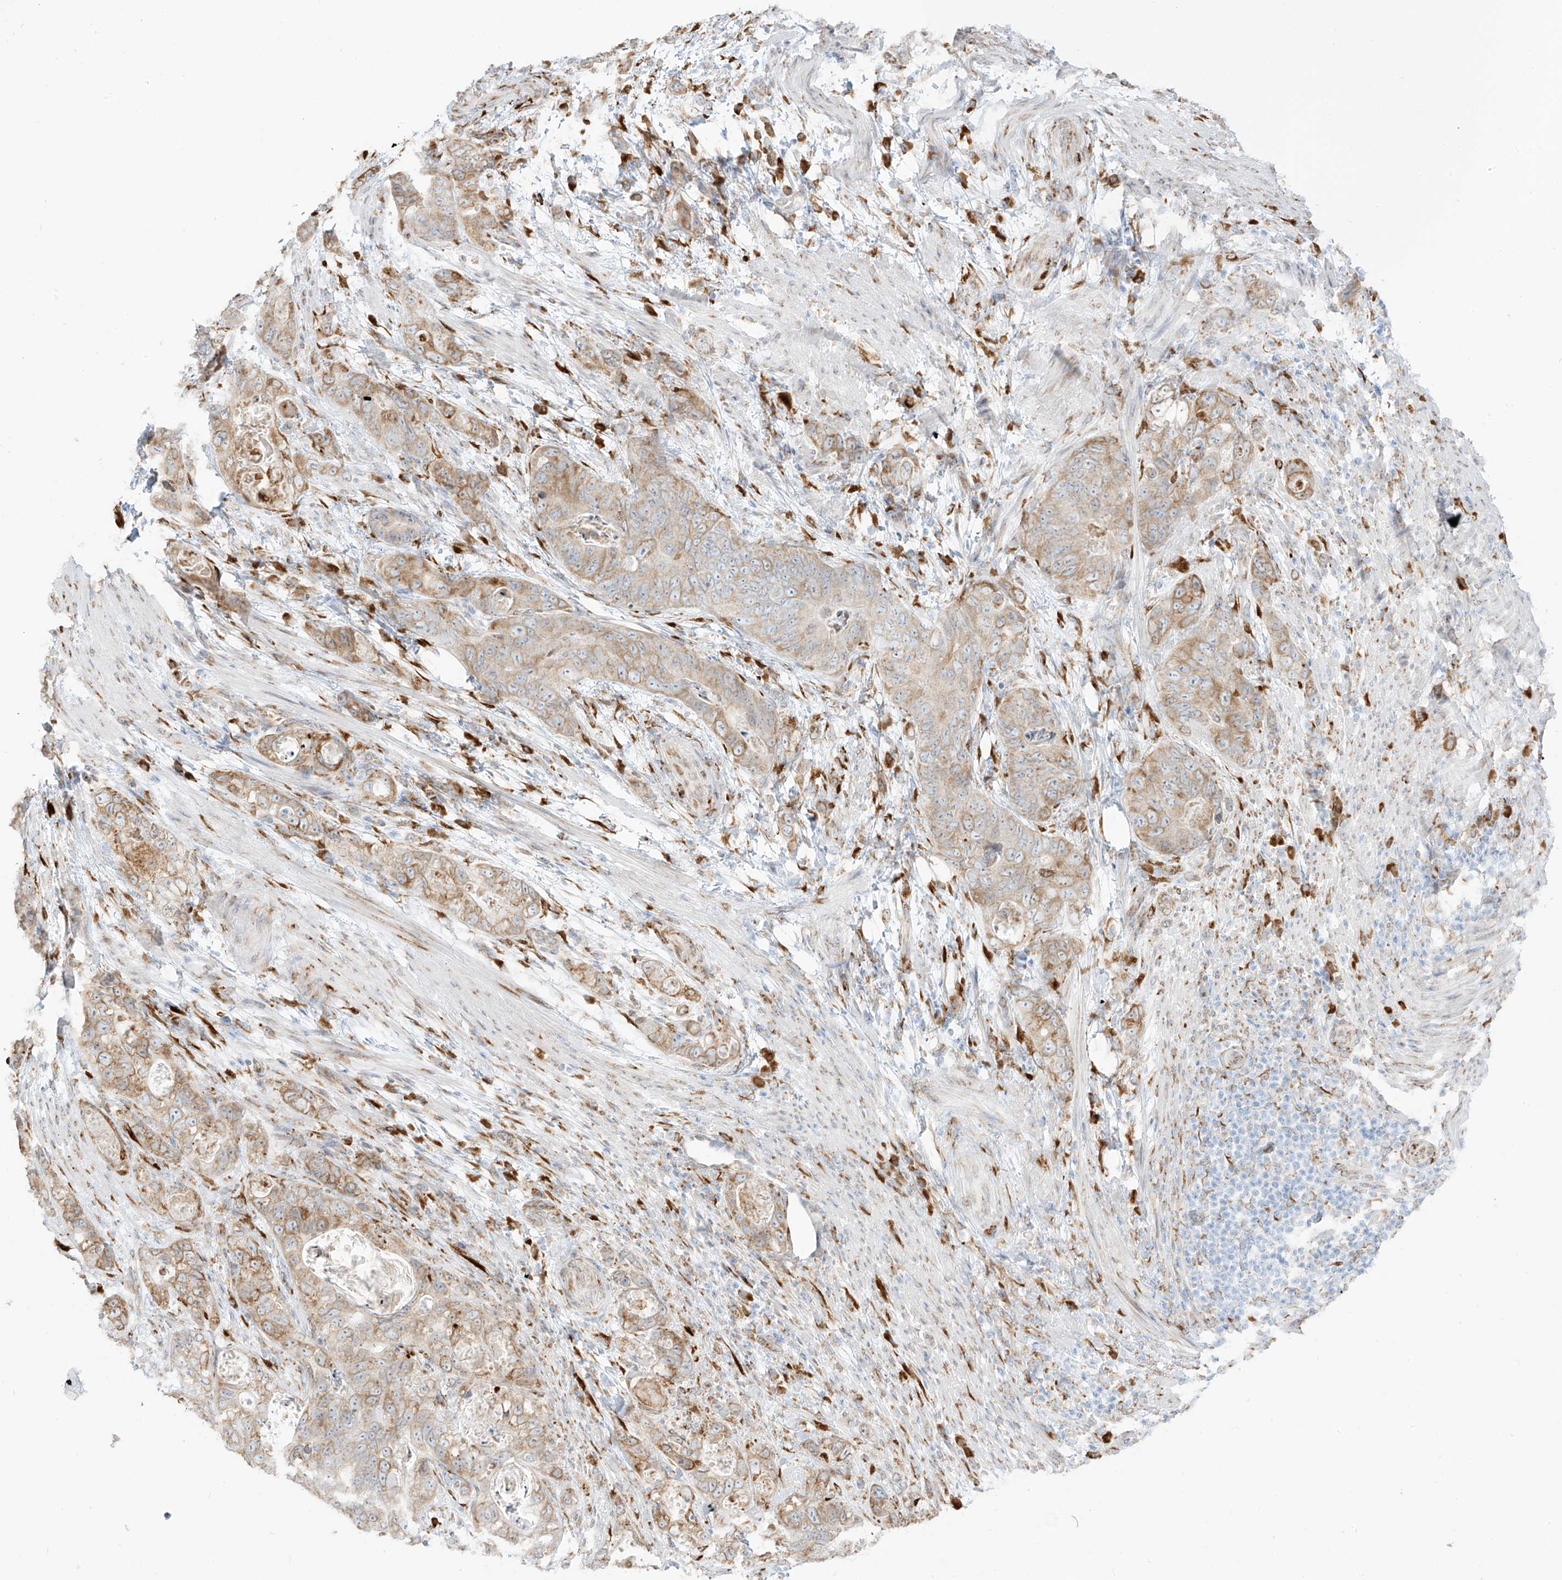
{"staining": {"intensity": "weak", "quantity": ">75%", "location": "cytoplasmic/membranous"}, "tissue": "stomach cancer", "cell_type": "Tumor cells", "image_type": "cancer", "snomed": [{"axis": "morphology", "description": "Adenocarcinoma, NOS"}, {"axis": "topography", "description": "Stomach"}], "caption": "A low amount of weak cytoplasmic/membranous expression is appreciated in approximately >75% of tumor cells in stomach adenocarcinoma tissue.", "gene": "LRRC59", "patient": {"sex": "female", "age": 89}}